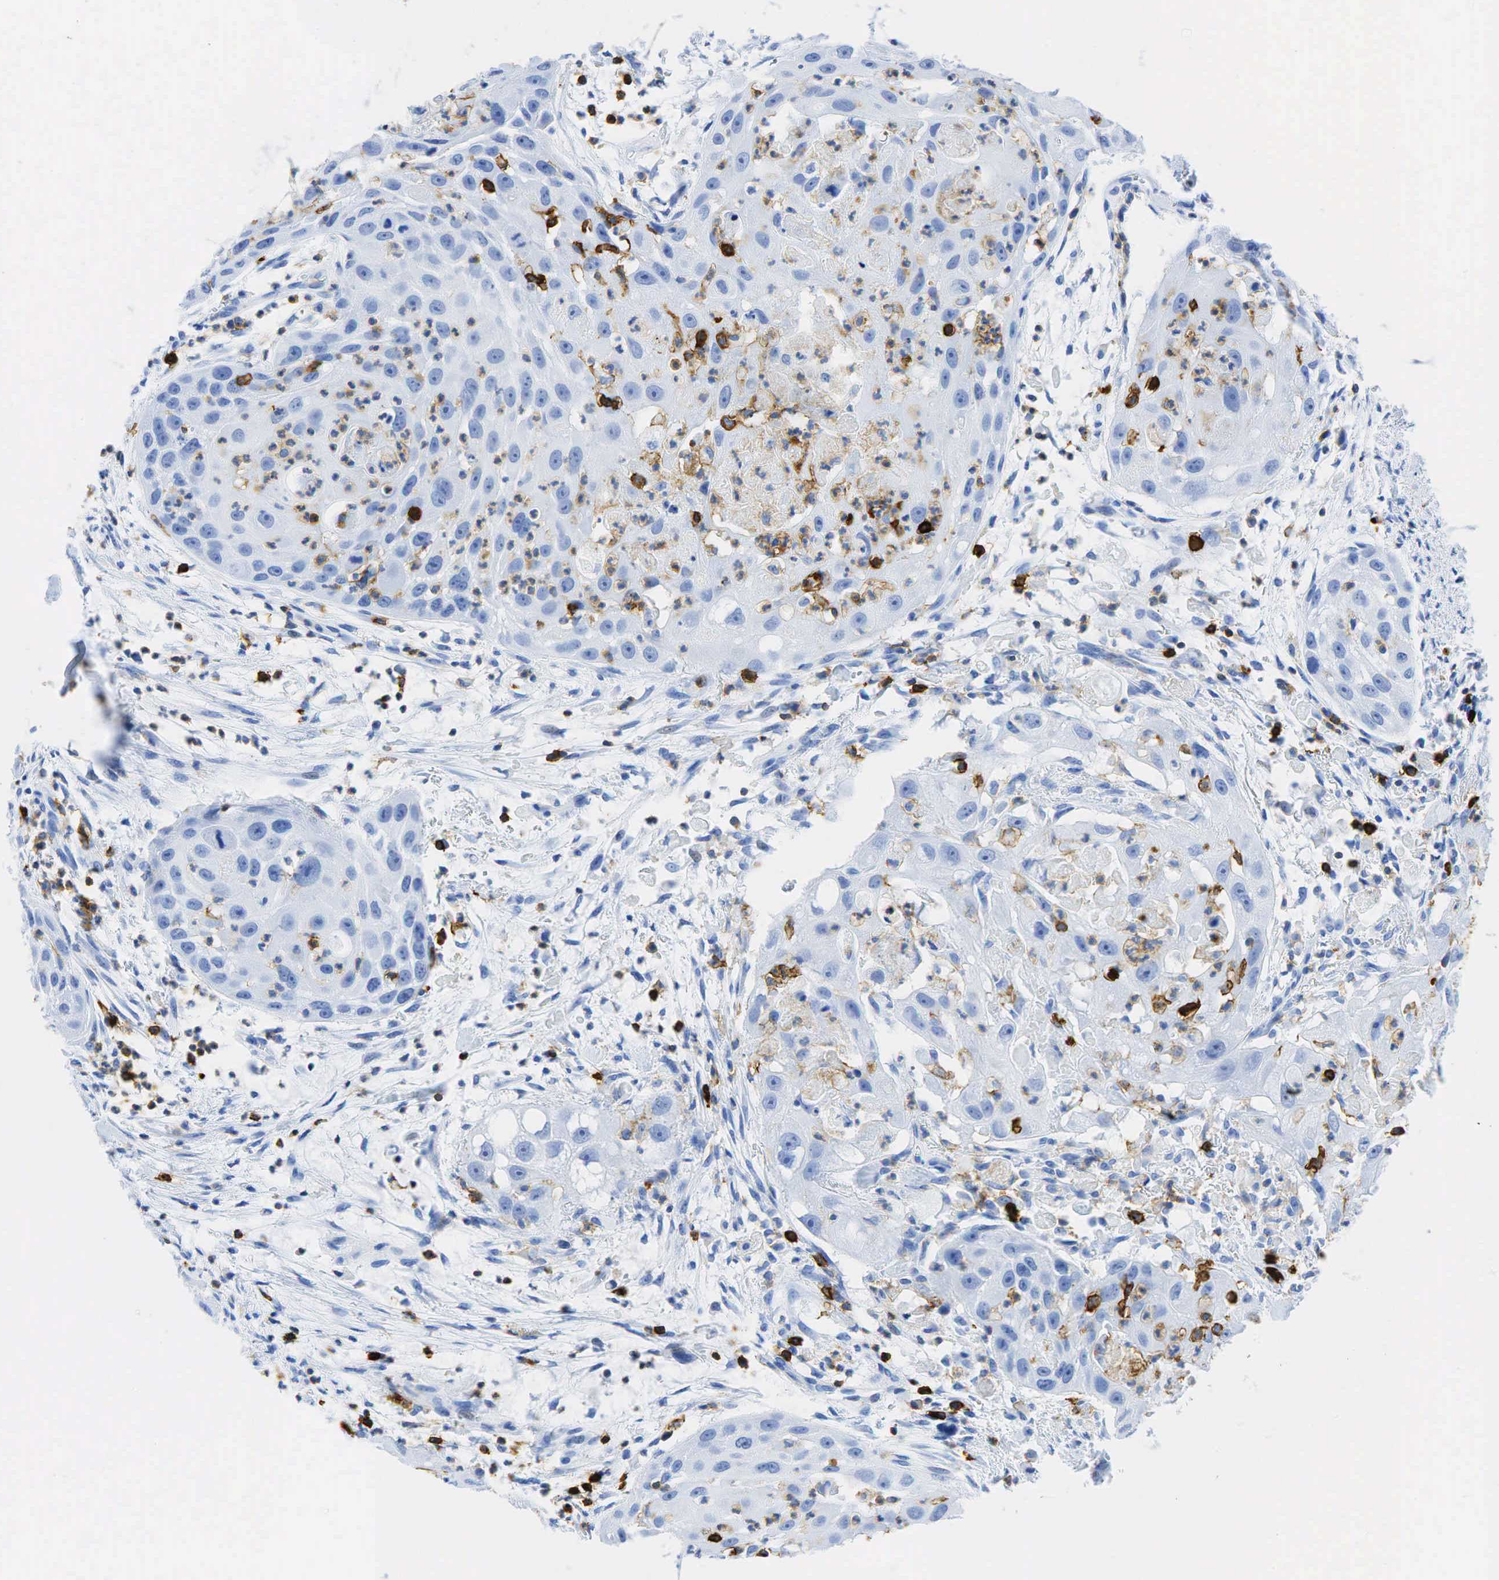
{"staining": {"intensity": "negative", "quantity": "none", "location": "none"}, "tissue": "head and neck cancer", "cell_type": "Tumor cells", "image_type": "cancer", "snomed": [{"axis": "morphology", "description": "Squamous cell carcinoma, NOS"}, {"axis": "topography", "description": "Head-Neck"}], "caption": "Immunohistochemical staining of human squamous cell carcinoma (head and neck) reveals no significant expression in tumor cells. (DAB (3,3'-diaminobenzidine) immunohistochemistry visualized using brightfield microscopy, high magnification).", "gene": "PTPRC", "patient": {"sex": "male", "age": 64}}